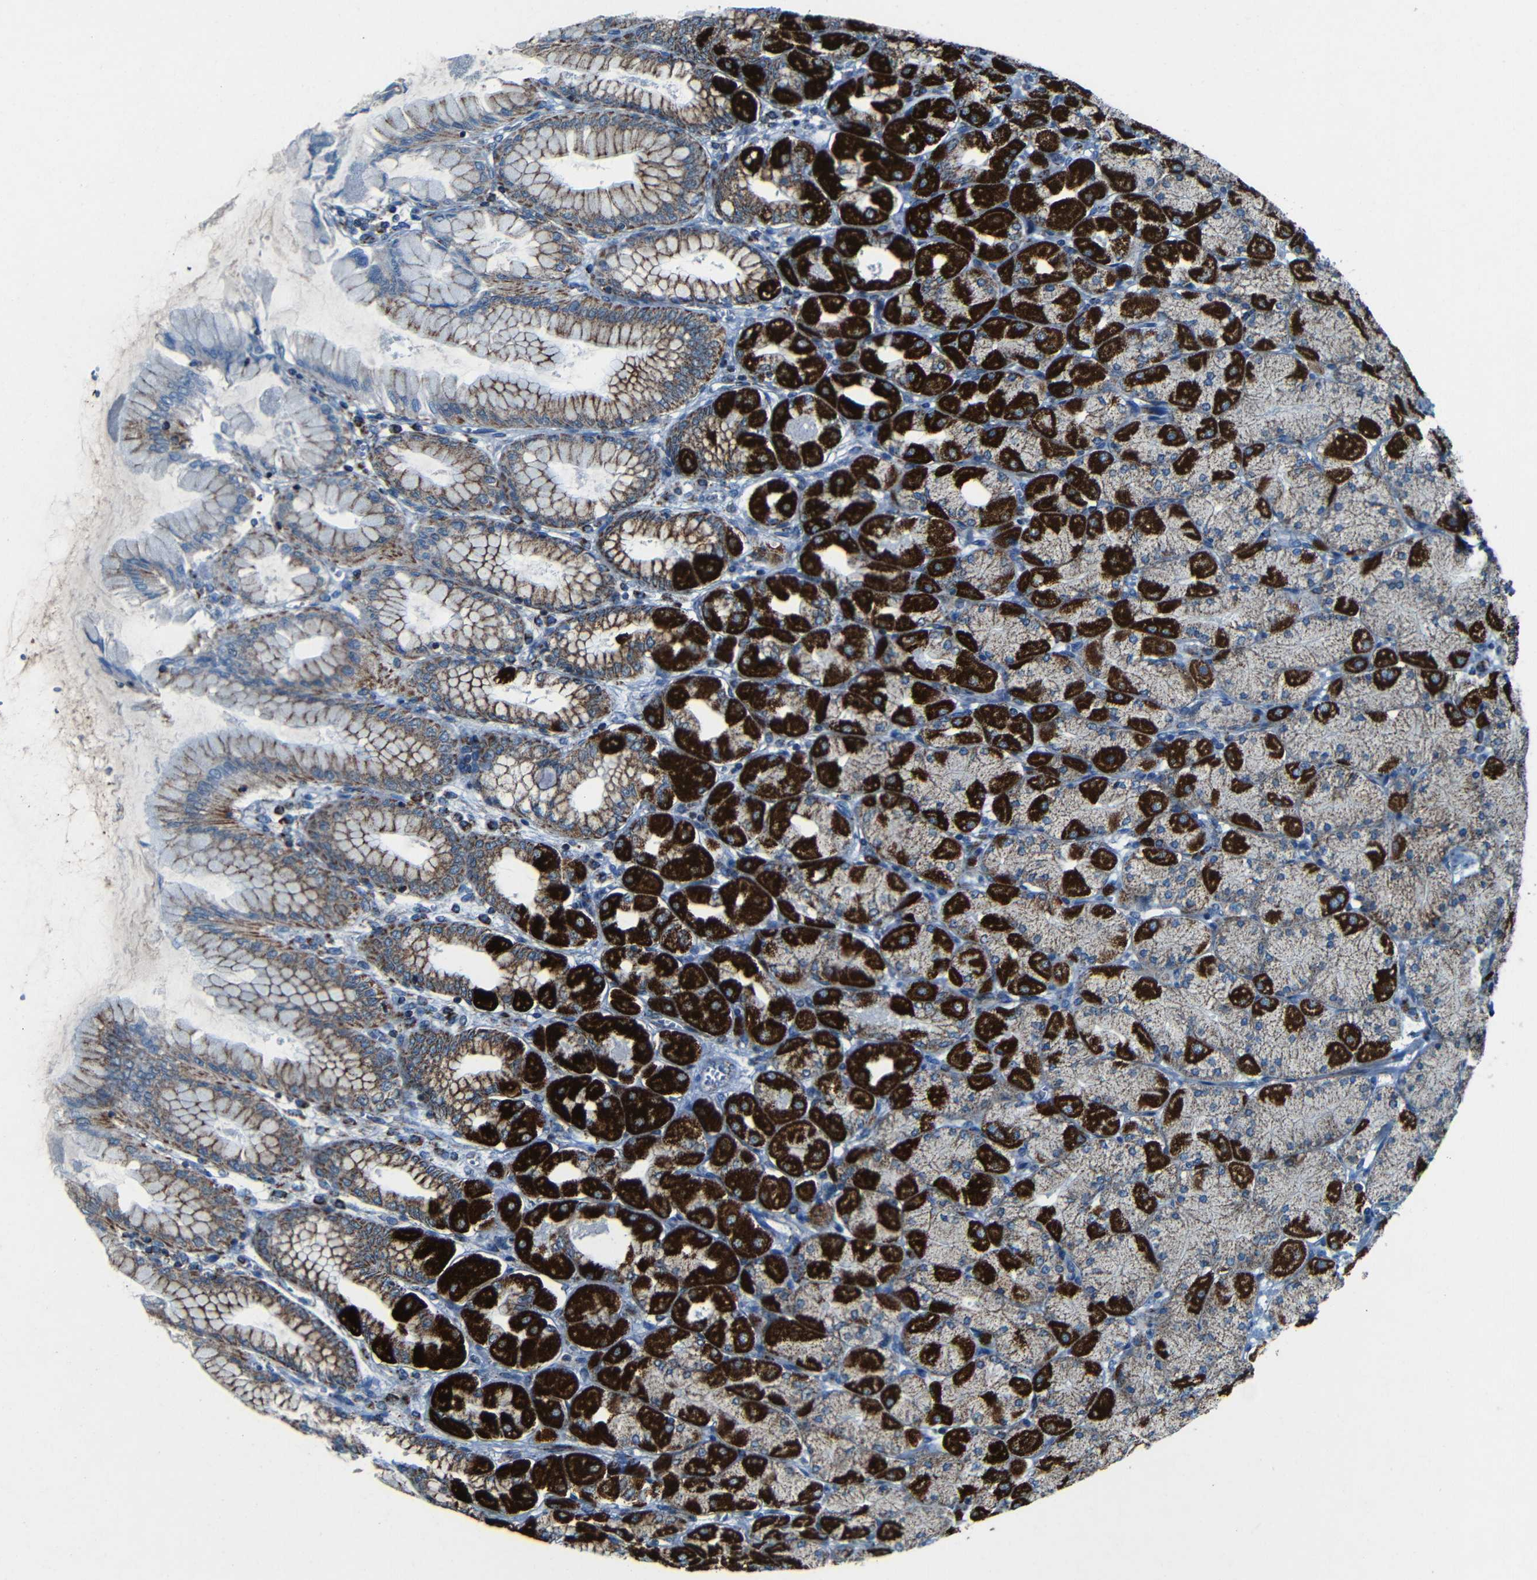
{"staining": {"intensity": "strong", "quantity": "25%-75%", "location": "cytoplasmic/membranous"}, "tissue": "stomach", "cell_type": "Glandular cells", "image_type": "normal", "snomed": [{"axis": "morphology", "description": "Normal tissue, NOS"}, {"axis": "topography", "description": "Stomach, upper"}], "caption": "Immunohistochemical staining of unremarkable human stomach exhibits strong cytoplasmic/membranous protein staining in about 25%-75% of glandular cells. The protein of interest is shown in brown color, while the nuclei are stained blue.", "gene": "WSCD2", "patient": {"sex": "female", "age": 56}}